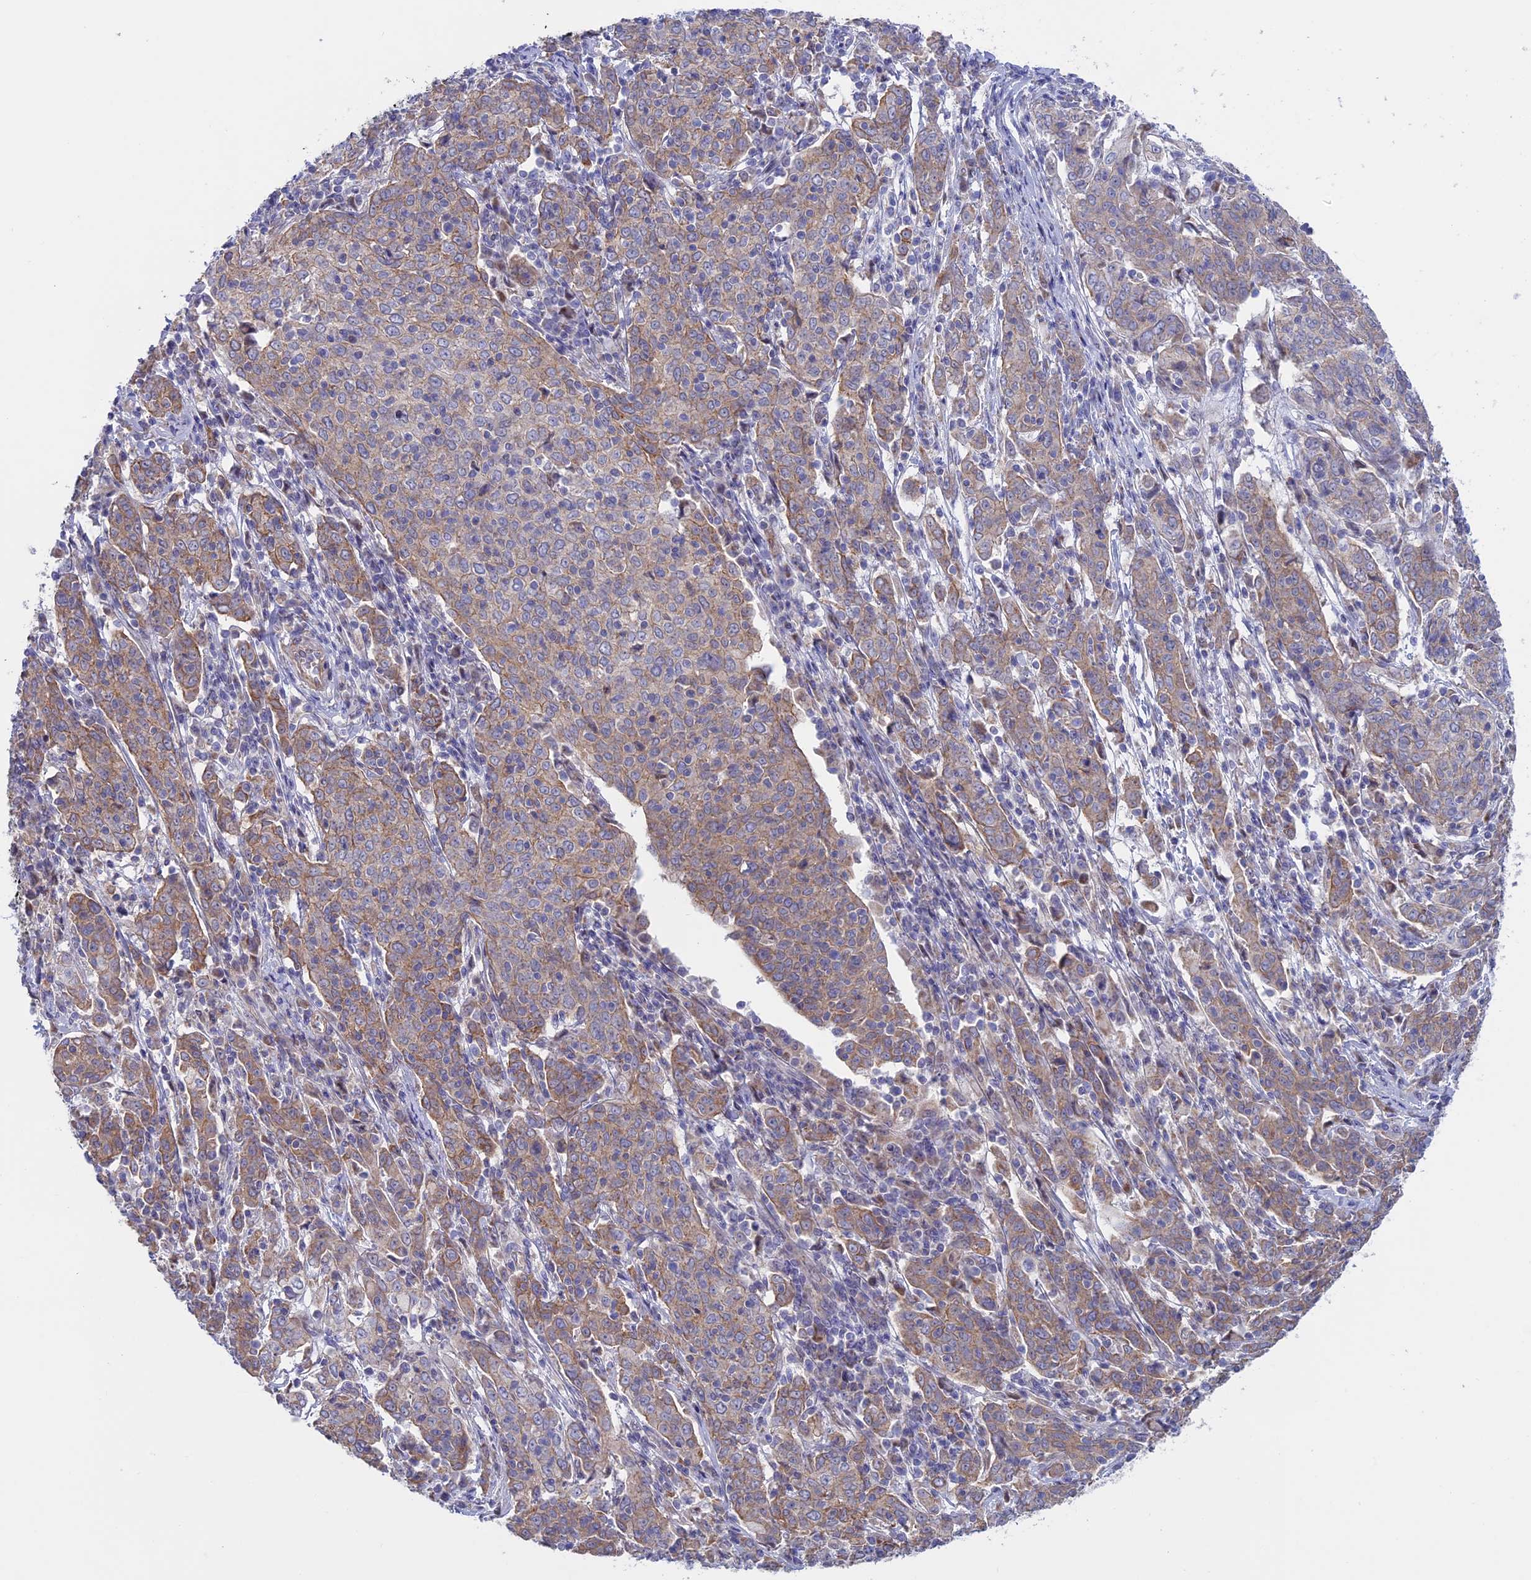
{"staining": {"intensity": "moderate", "quantity": ">75%", "location": "cytoplasmic/membranous"}, "tissue": "cervical cancer", "cell_type": "Tumor cells", "image_type": "cancer", "snomed": [{"axis": "morphology", "description": "Squamous cell carcinoma, NOS"}, {"axis": "topography", "description": "Cervix"}], "caption": "Brown immunohistochemical staining in human squamous cell carcinoma (cervical) demonstrates moderate cytoplasmic/membranous staining in approximately >75% of tumor cells.", "gene": "ETFDH", "patient": {"sex": "female", "age": 67}}